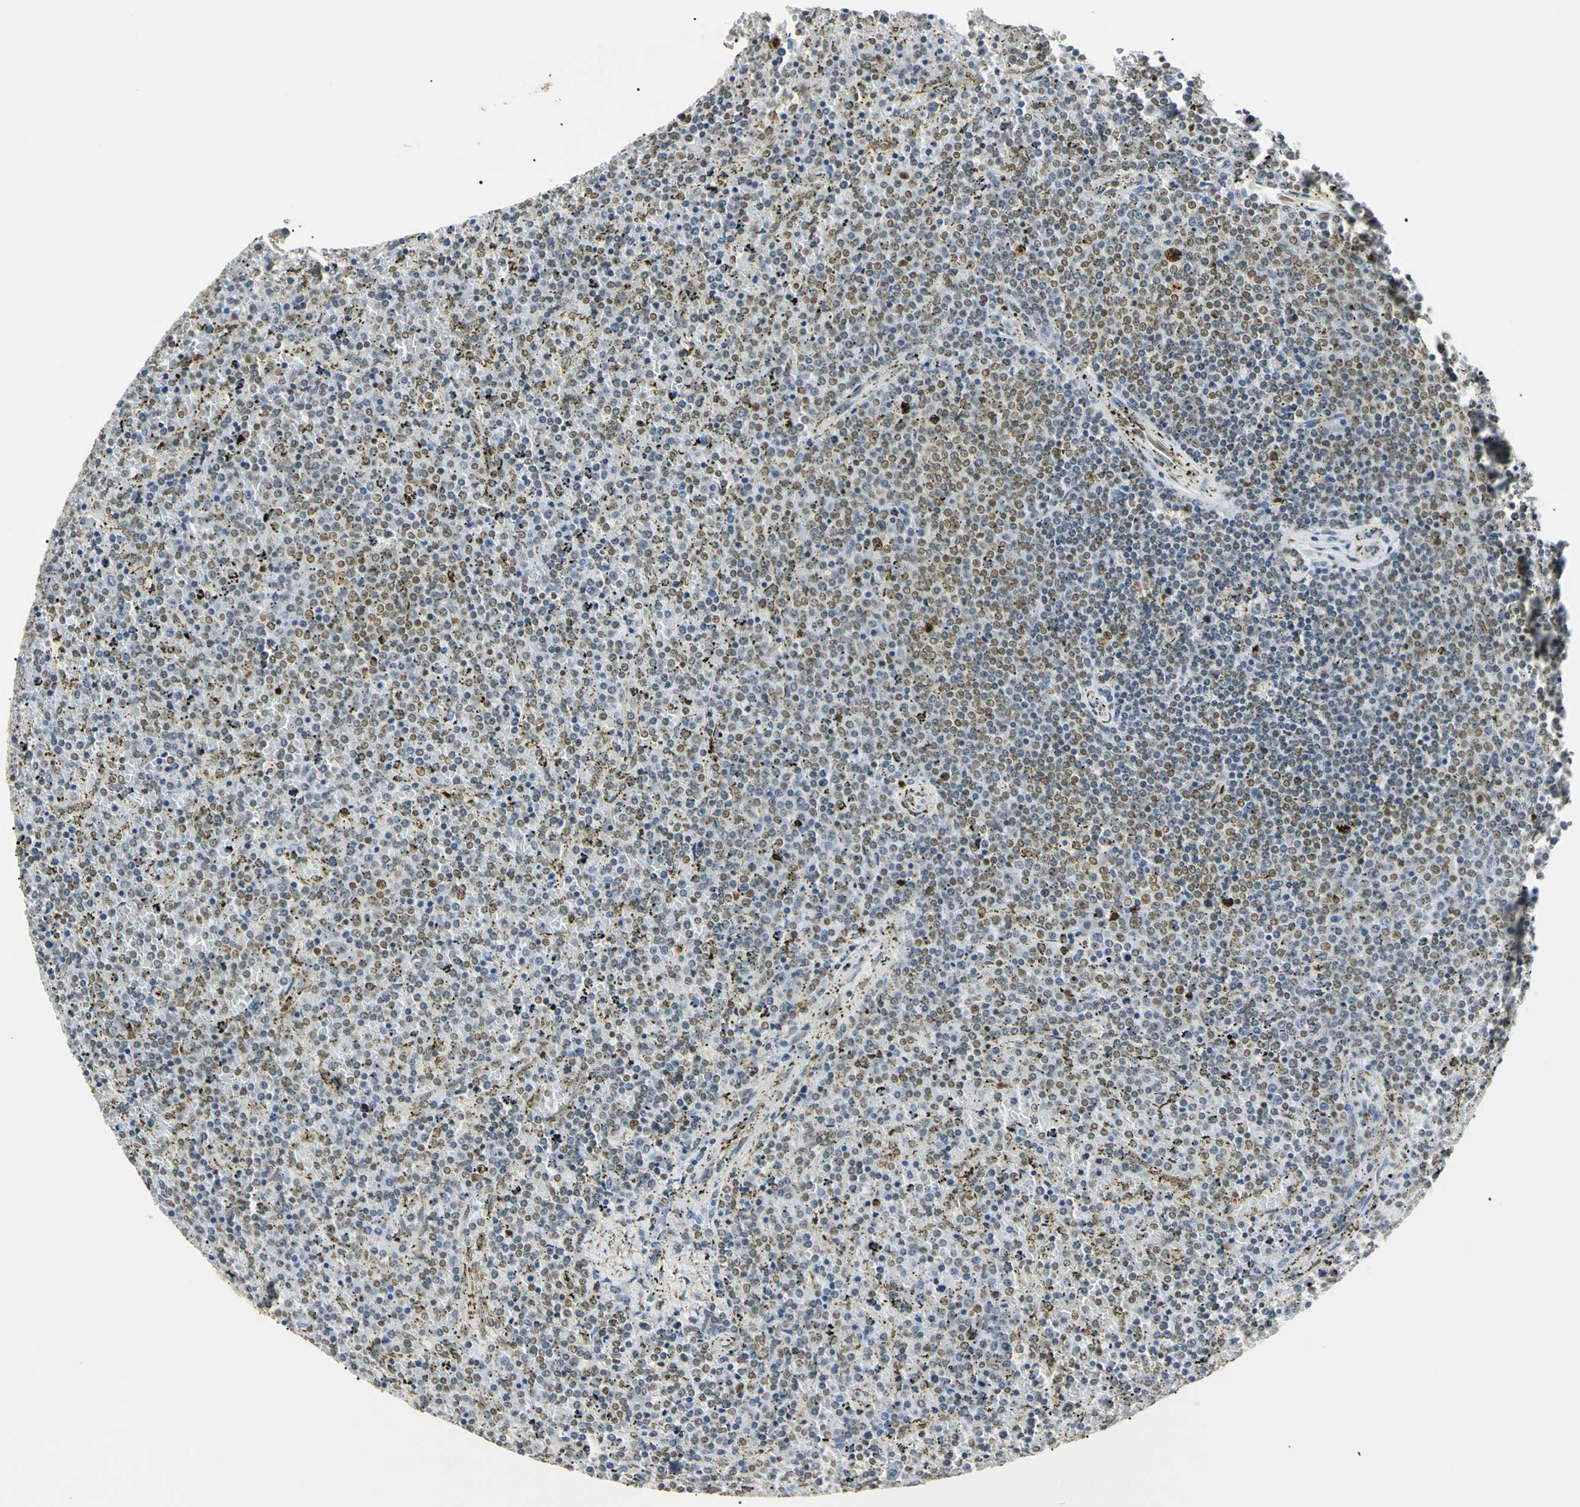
{"staining": {"intensity": "weak", "quantity": ">75%", "location": "nuclear"}, "tissue": "lymphoma", "cell_type": "Tumor cells", "image_type": "cancer", "snomed": [{"axis": "morphology", "description": "Malignant lymphoma, non-Hodgkin's type, Low grade"}, {"axis": "topography", "description": "Spleen"}], "caption": "IHC image of human lymphoma stained for a protein (brown), which shows low levels of weak nuclear positivity in about >75% of tumor cells.", "gene": "SMARCA5", "patient": {"sex": "female", "age": 77}}